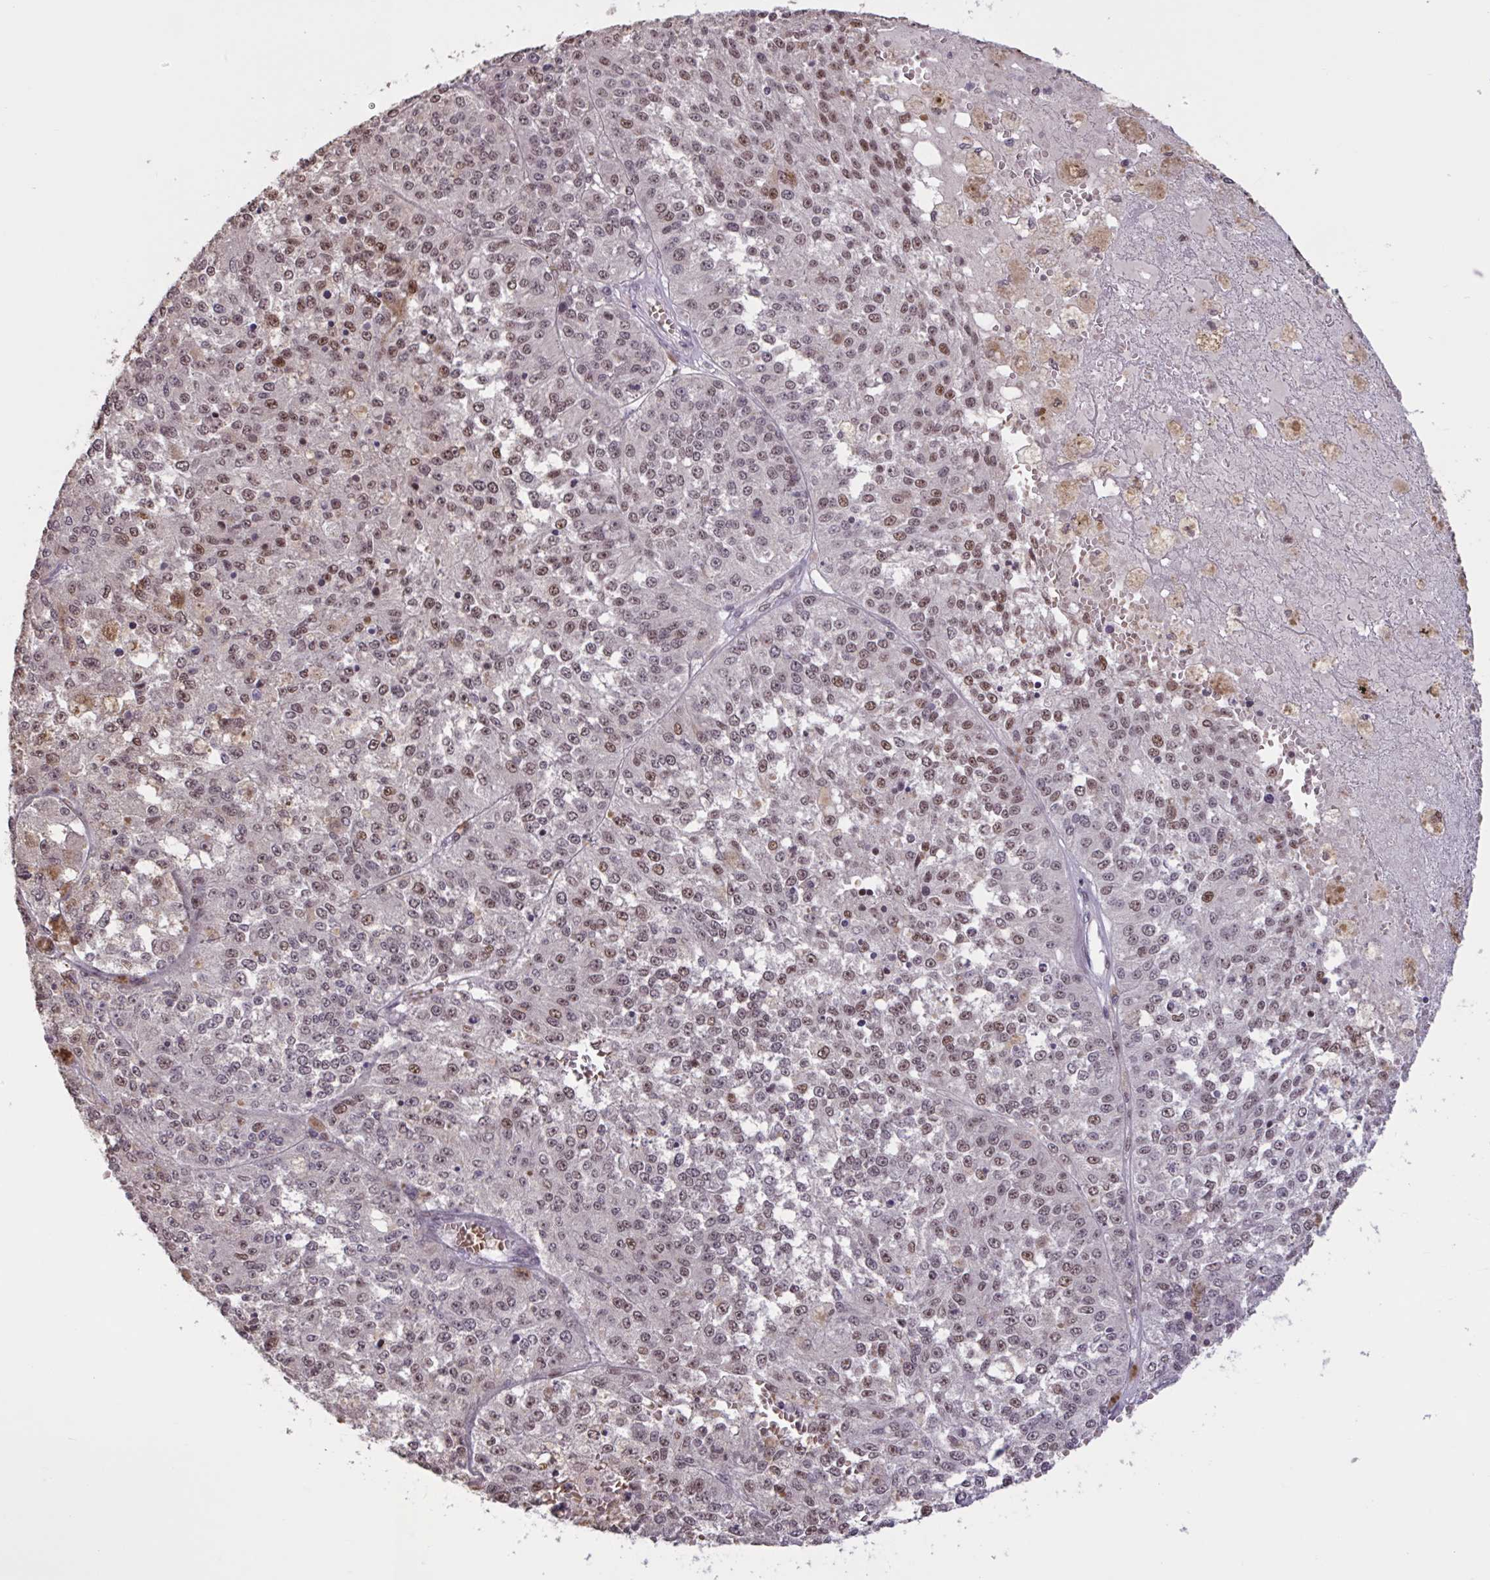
{"staining": {"intensity": "moderate", "quantity": "25%-75%", "location": "nuclear"}, "tissue": "melanoma", "cell_type": "Tumor cells", "image_type": "cancer", "snomed": [{"axis": "morphology", "description": "Malignant melanoma, Metastatic site"}, {"axis": "topography", "description": "Lymph node"}], "caption": "DAB immunohistochemical staining of melanoma shows moderate nuclear protein staining in about 25%-75% of tumor cells. (DAB IHC, brown staining for protein, blue staining for nuclei).", "gene": "ZNF414", "patient": {"sex": "female", "age": 64}}